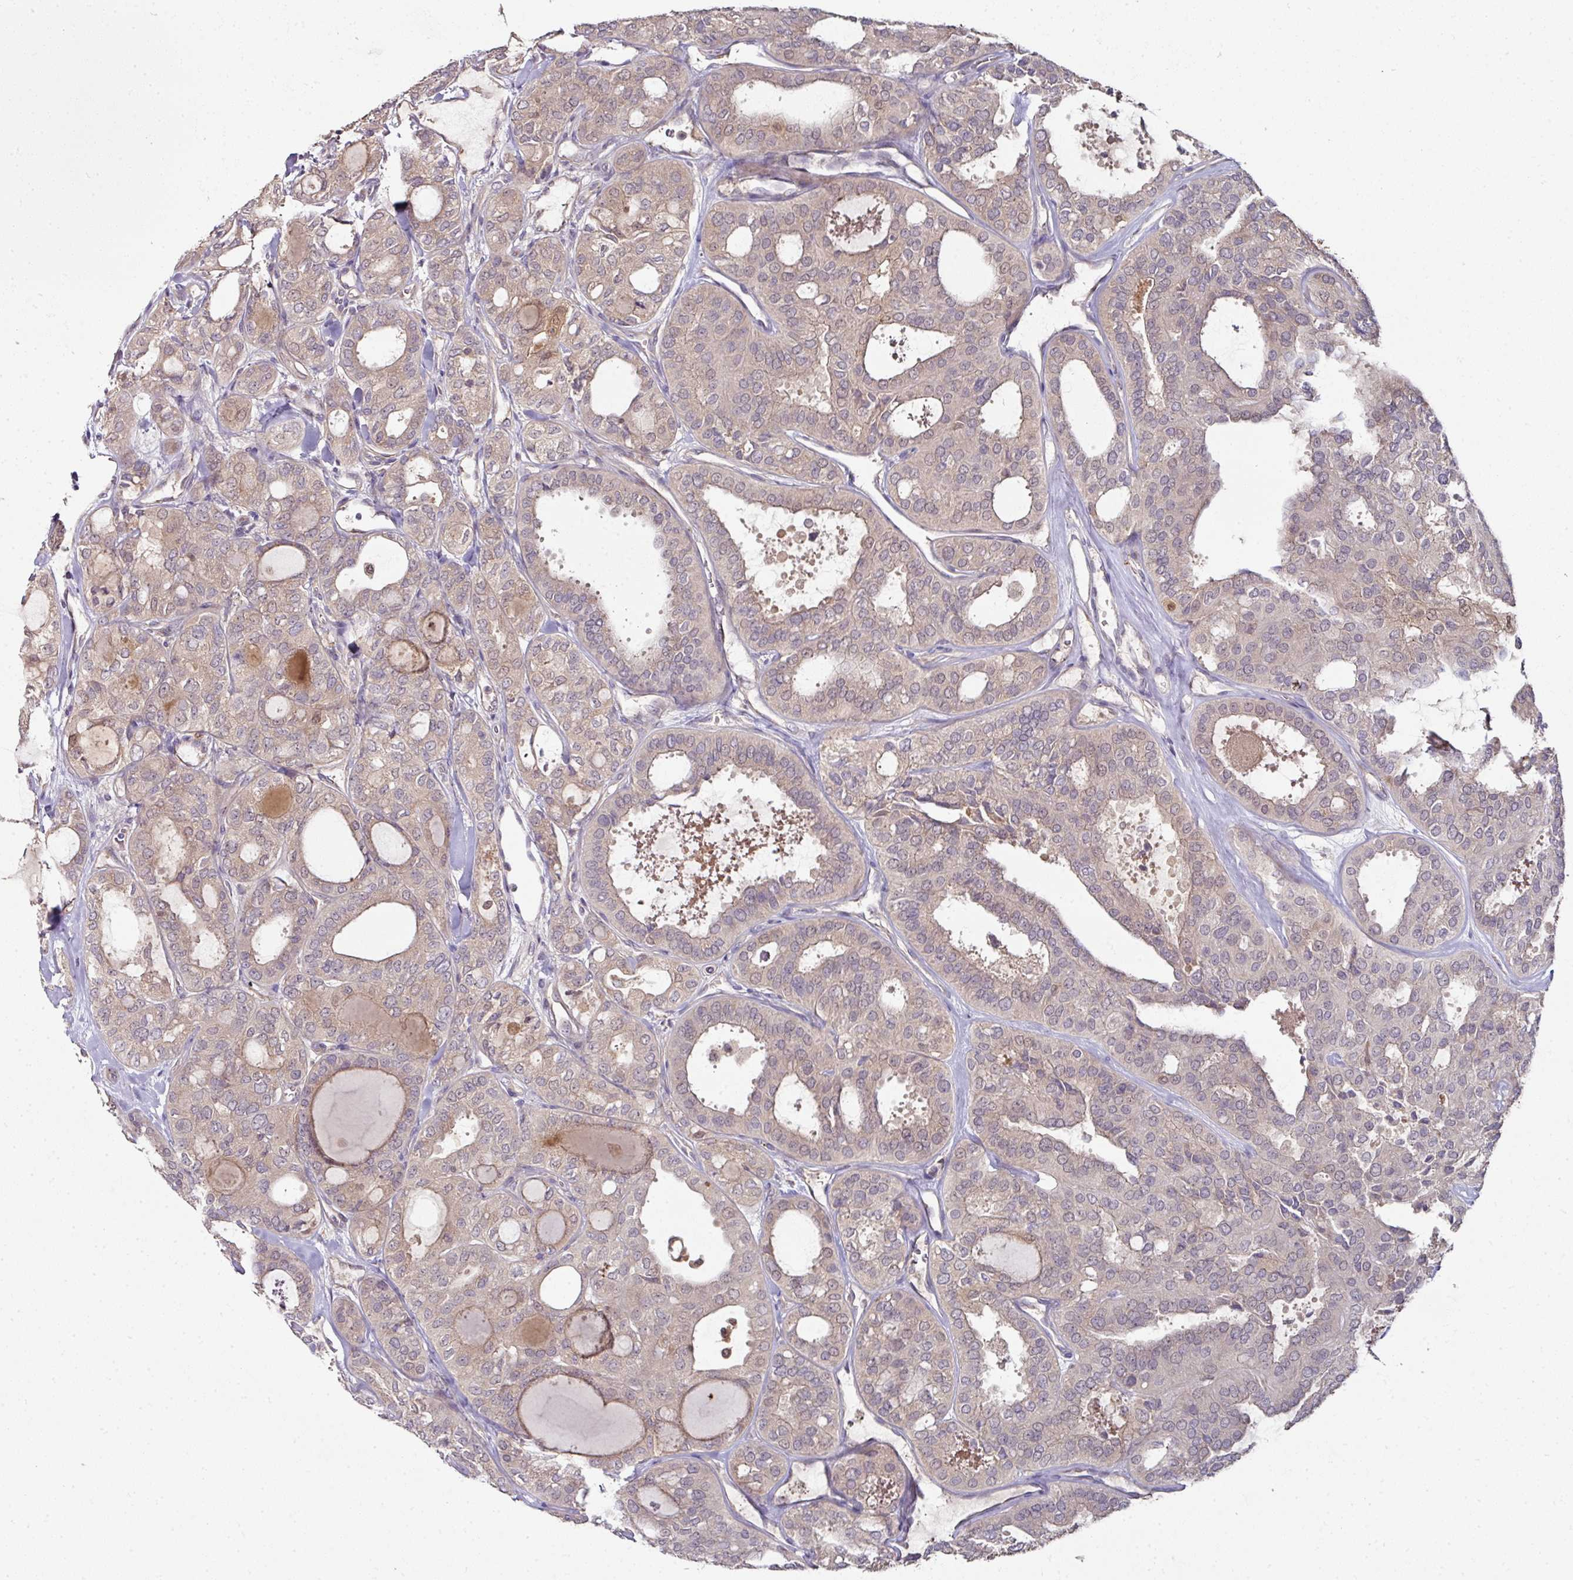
{"staining": {"intensity": "weak", "quantity": "25%-75%", "location": "cytoplasmic/membranous"}, "tissue": "thyroid cancer", "cell_type": "Tumor cells", "image_type": "cancer", "snomed": [{"axis": "morphology", "description": "Follicular adenoma carcinoma, NOS"}, {"axis": "topography", "description": "Thyroid gland"}], "caption": "A micrograph of follicular adenoma carcinoma (thyroid) stained for a protein exhibits weak cytoplasmic/membranous brown staining in tumor cells.", "gene": "CTDSP2", "patient": {"sex": "male", "age": 75}}